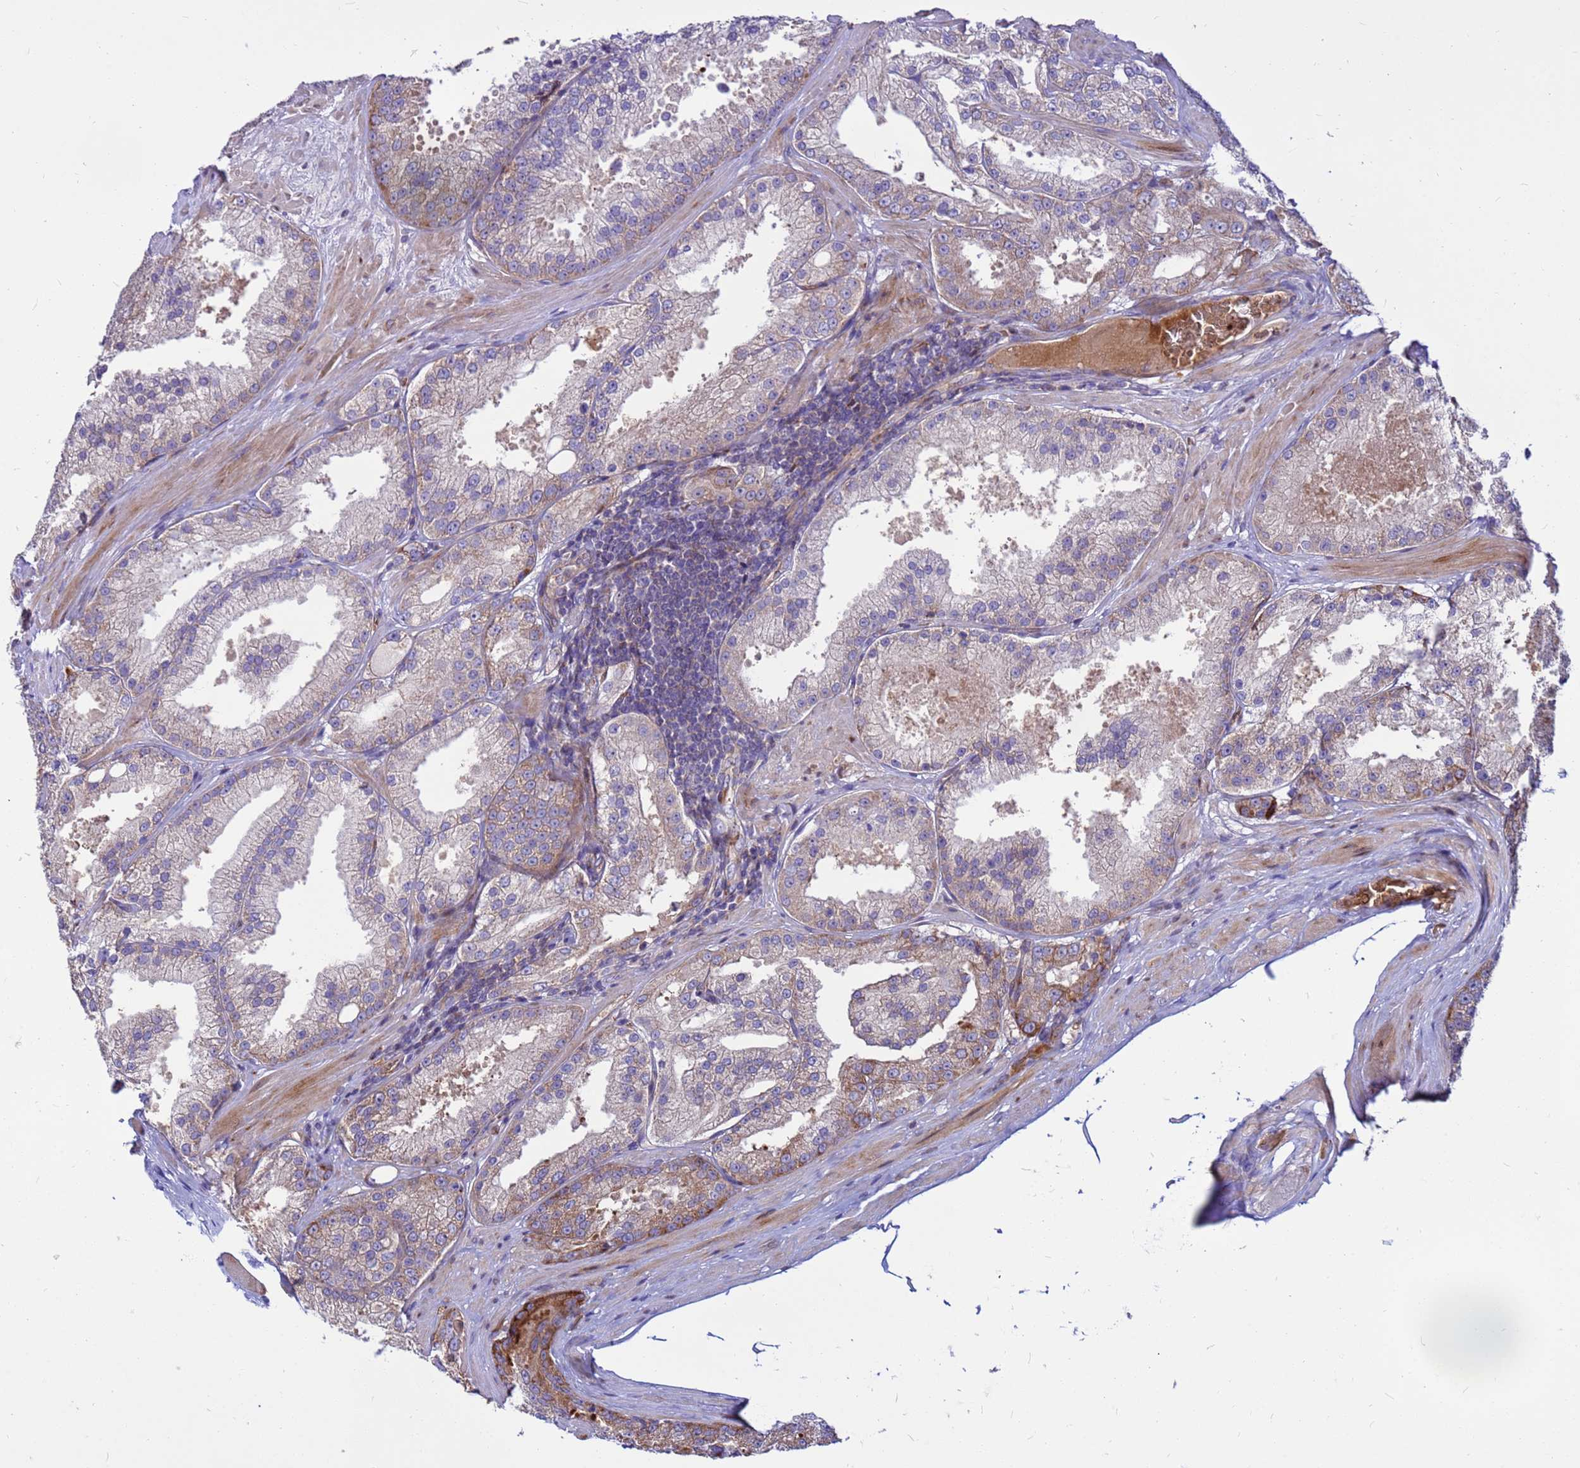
{"staining": {"intensity": "moderate", "quantity": "25%-75%", "location": "cytoplasmic/membranous"}, "tissue": "prostate cancer", "cell_type": "Tumor cells", "image_type": "cancer", "snomed": [{"axis": "morphology", "description": "Adenocarcinoma, High grade"}, {"axis": "topography", "description": "Prostate"}], "caption": "IHC image of human prostate cancer stained for a protein (brown), which exhibits medium levels of moderate cytoplasmic/membranous positivity in approximately 25%-75% of tumor cells.", "gene": "ZNF669", "patient": {"sex": "male", "age": 61}}